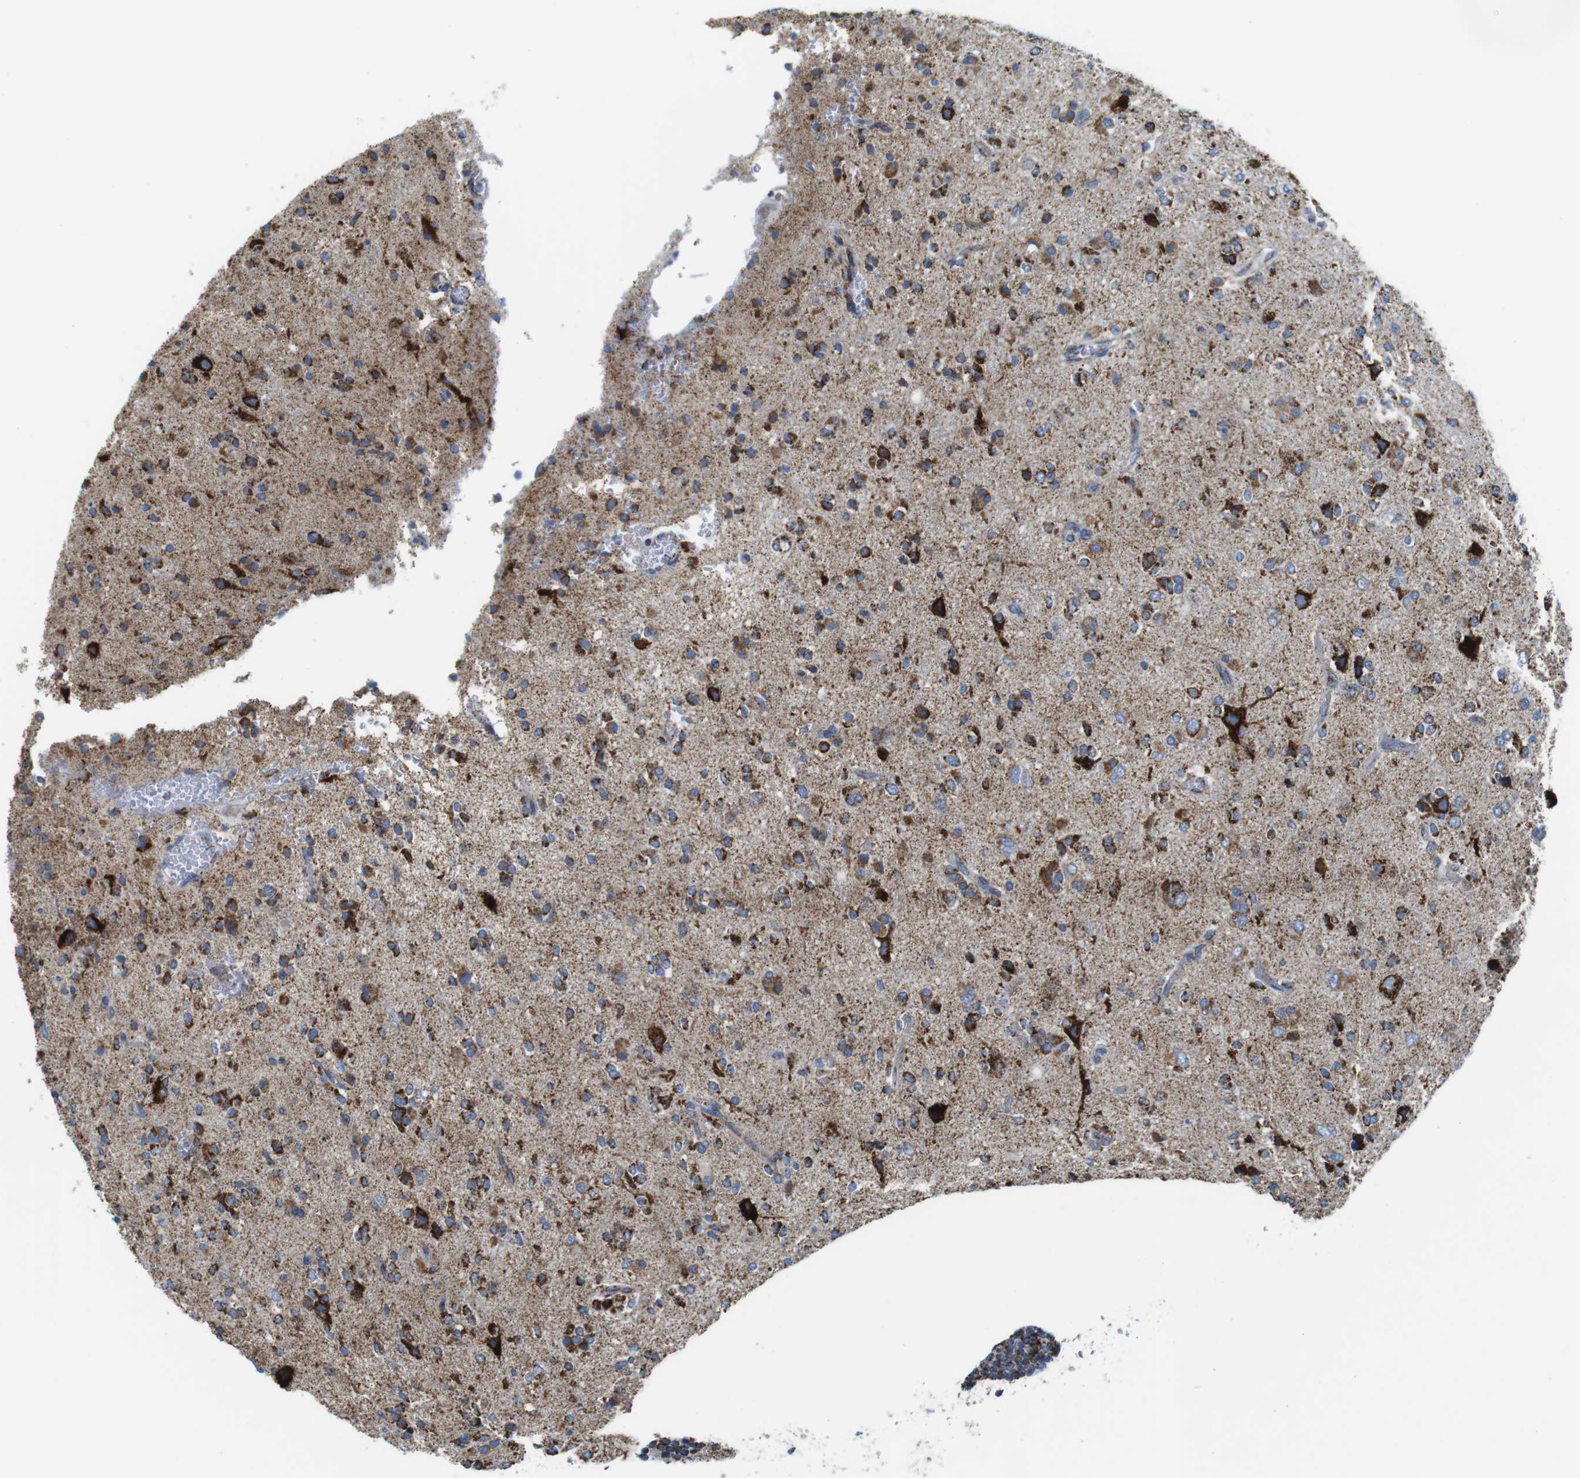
{"staining": {"intensity": "moderate", "quantity": ">75%", "location": "cytoplasmic/membranous"}, "tissue": "glioma", "cell_type": "Tumor cells", "image_type": "cancer", "snomed": [{"axis": "morphology", "description": "Glioma, malignant, High grade"}, {"axis": "topography", "description": "Brain"}], "caption": "The photomicrograph demonstrates immunohistochemical staining of malignant glioma (high-grade). There is moderate cytoplasmic/membranous expression is present in approximately >75% of tumor cells. (Stains: DAB in brown, nuclei in blue, Microscopy: brightfield microscopy at high magnification).", "gene": "ATP5PO", "patient": {"sex": "male", "age": 47}}